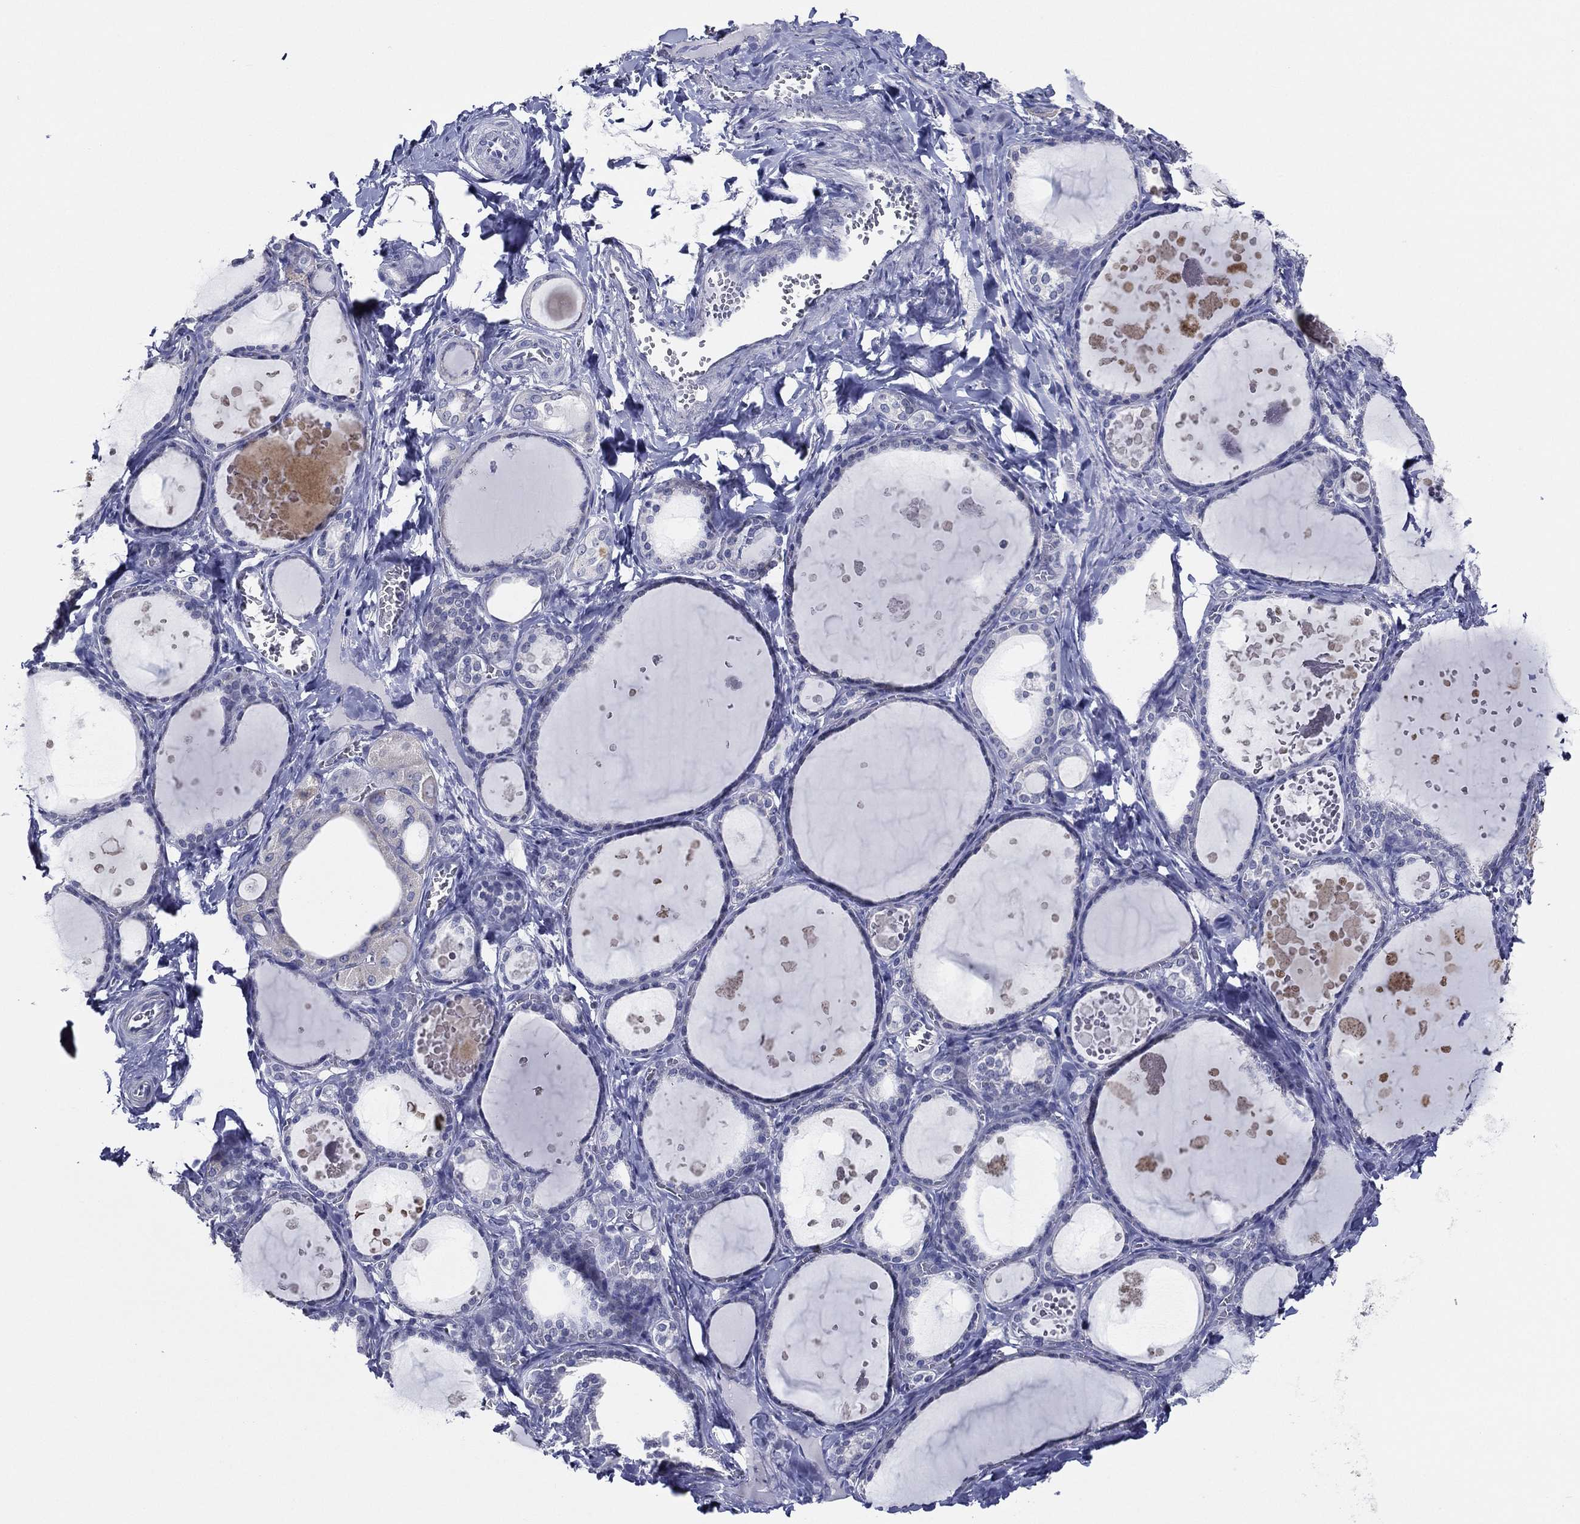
{"staining": {"intensity": "negative", "quantity": "none", "location": "none"}, "tissue": "thyroid gland", "cell_type": "Glandular cells", "image_type": "normal", "snomed": [{"axis": "morphology", "description": "Normal tissue, NOS"}, {"axis": "topography", "description": "Thyroid gland"}], "caption": "This micrograph is of normal thyroid gland stained with immunohistochemistry to label a protein in brown with the nuclei are counter-stained blue. There is no expression in glandular cells. (DAB (3,3'-diaminobenzidine) immunohistochemistry (IHC), high magnification).", "gene": "SLC13A4", "patient": {"sex": "female", "age": 56}}